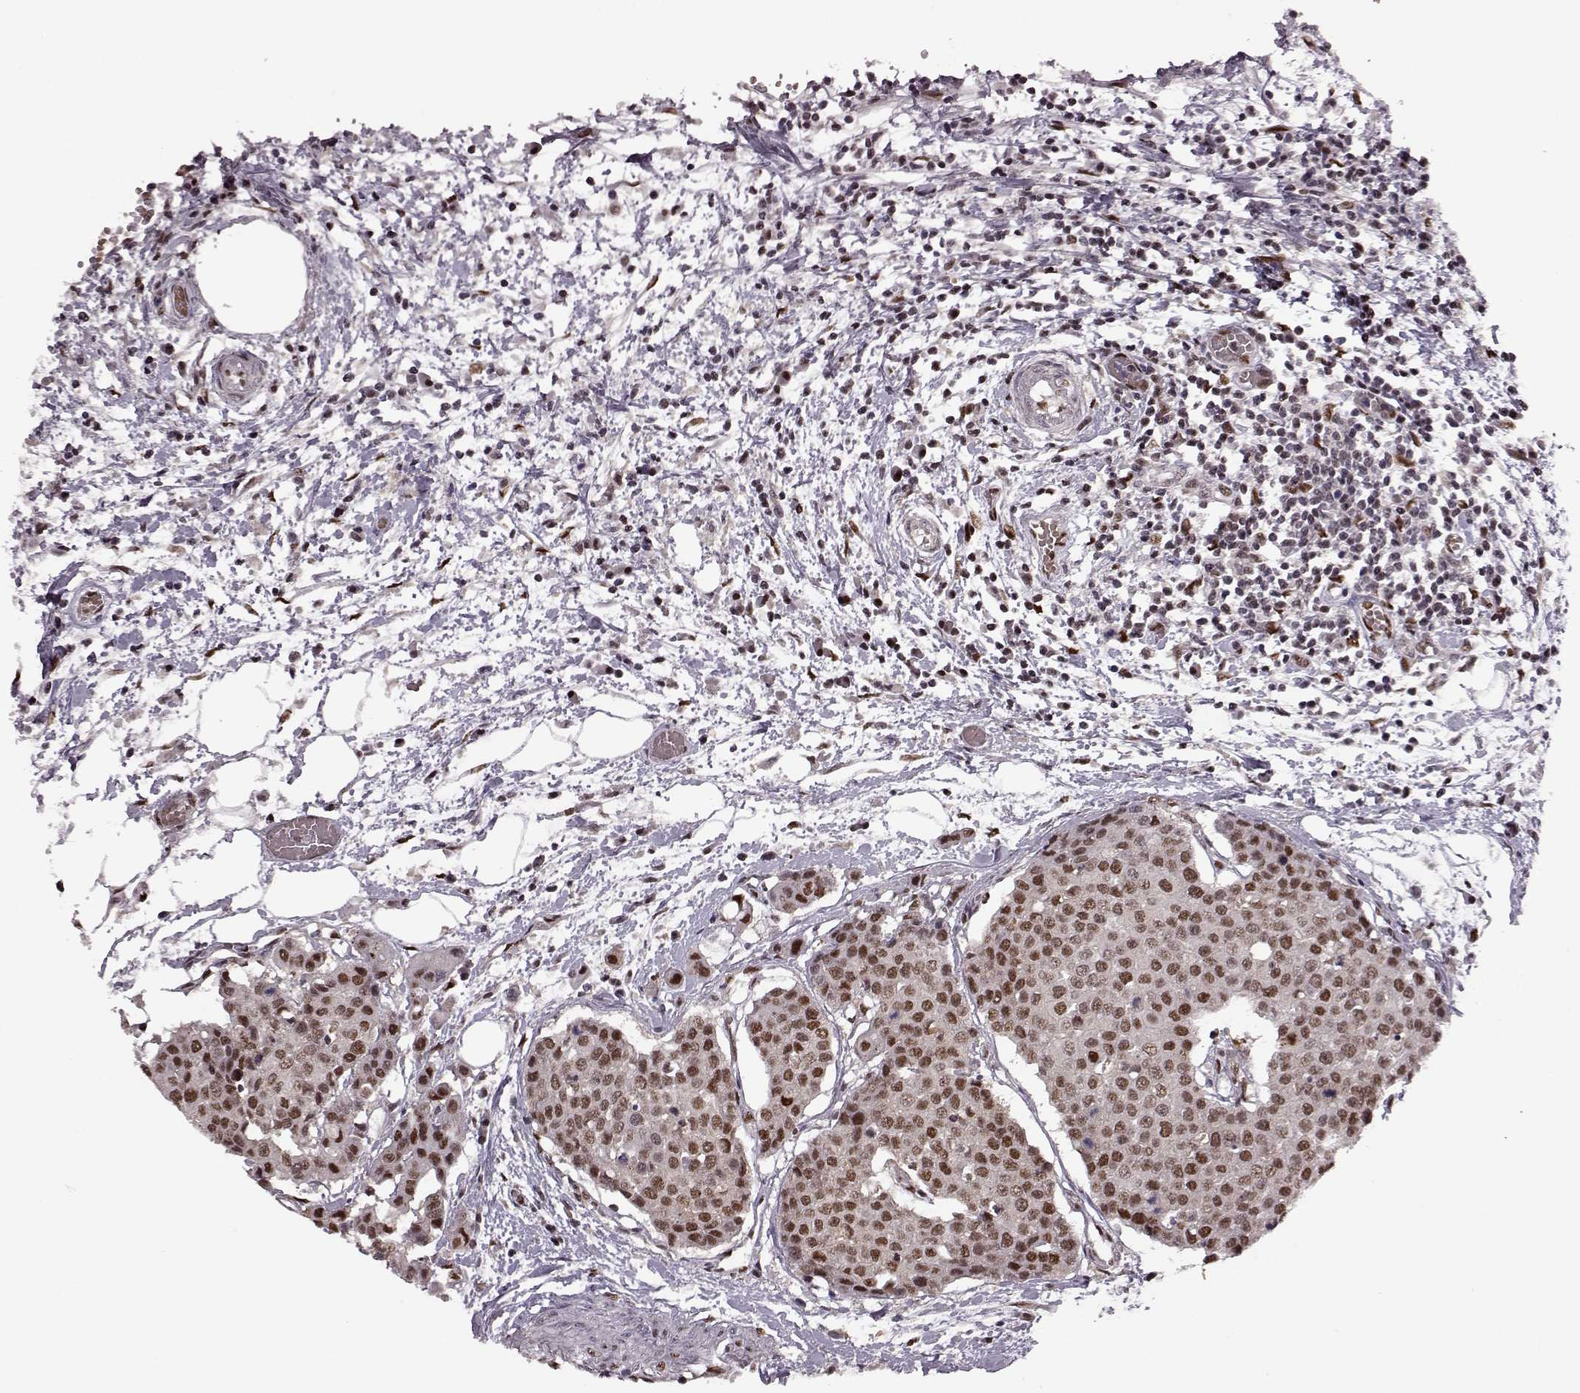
{"staining": {"intensity": "moderate", "quantity": ">75%", "location": "nuclear"}, "tissue": "carcinoid", "cell_type": "Tumor cells", "image_type": "cancer", "snomed": [{"axis": "morphology", "description": "Carcinoid, malignant, NOS"}, {"axis": "topography", "description": "Colon"}], "caption": "There is medium levels of moderate nuclear expression in tumor cells of carcinoid, as demonstrated by immunohistochemical staining (brown color).", "gene": "FTO", "patient": {"sex": "male", "age": 81}}